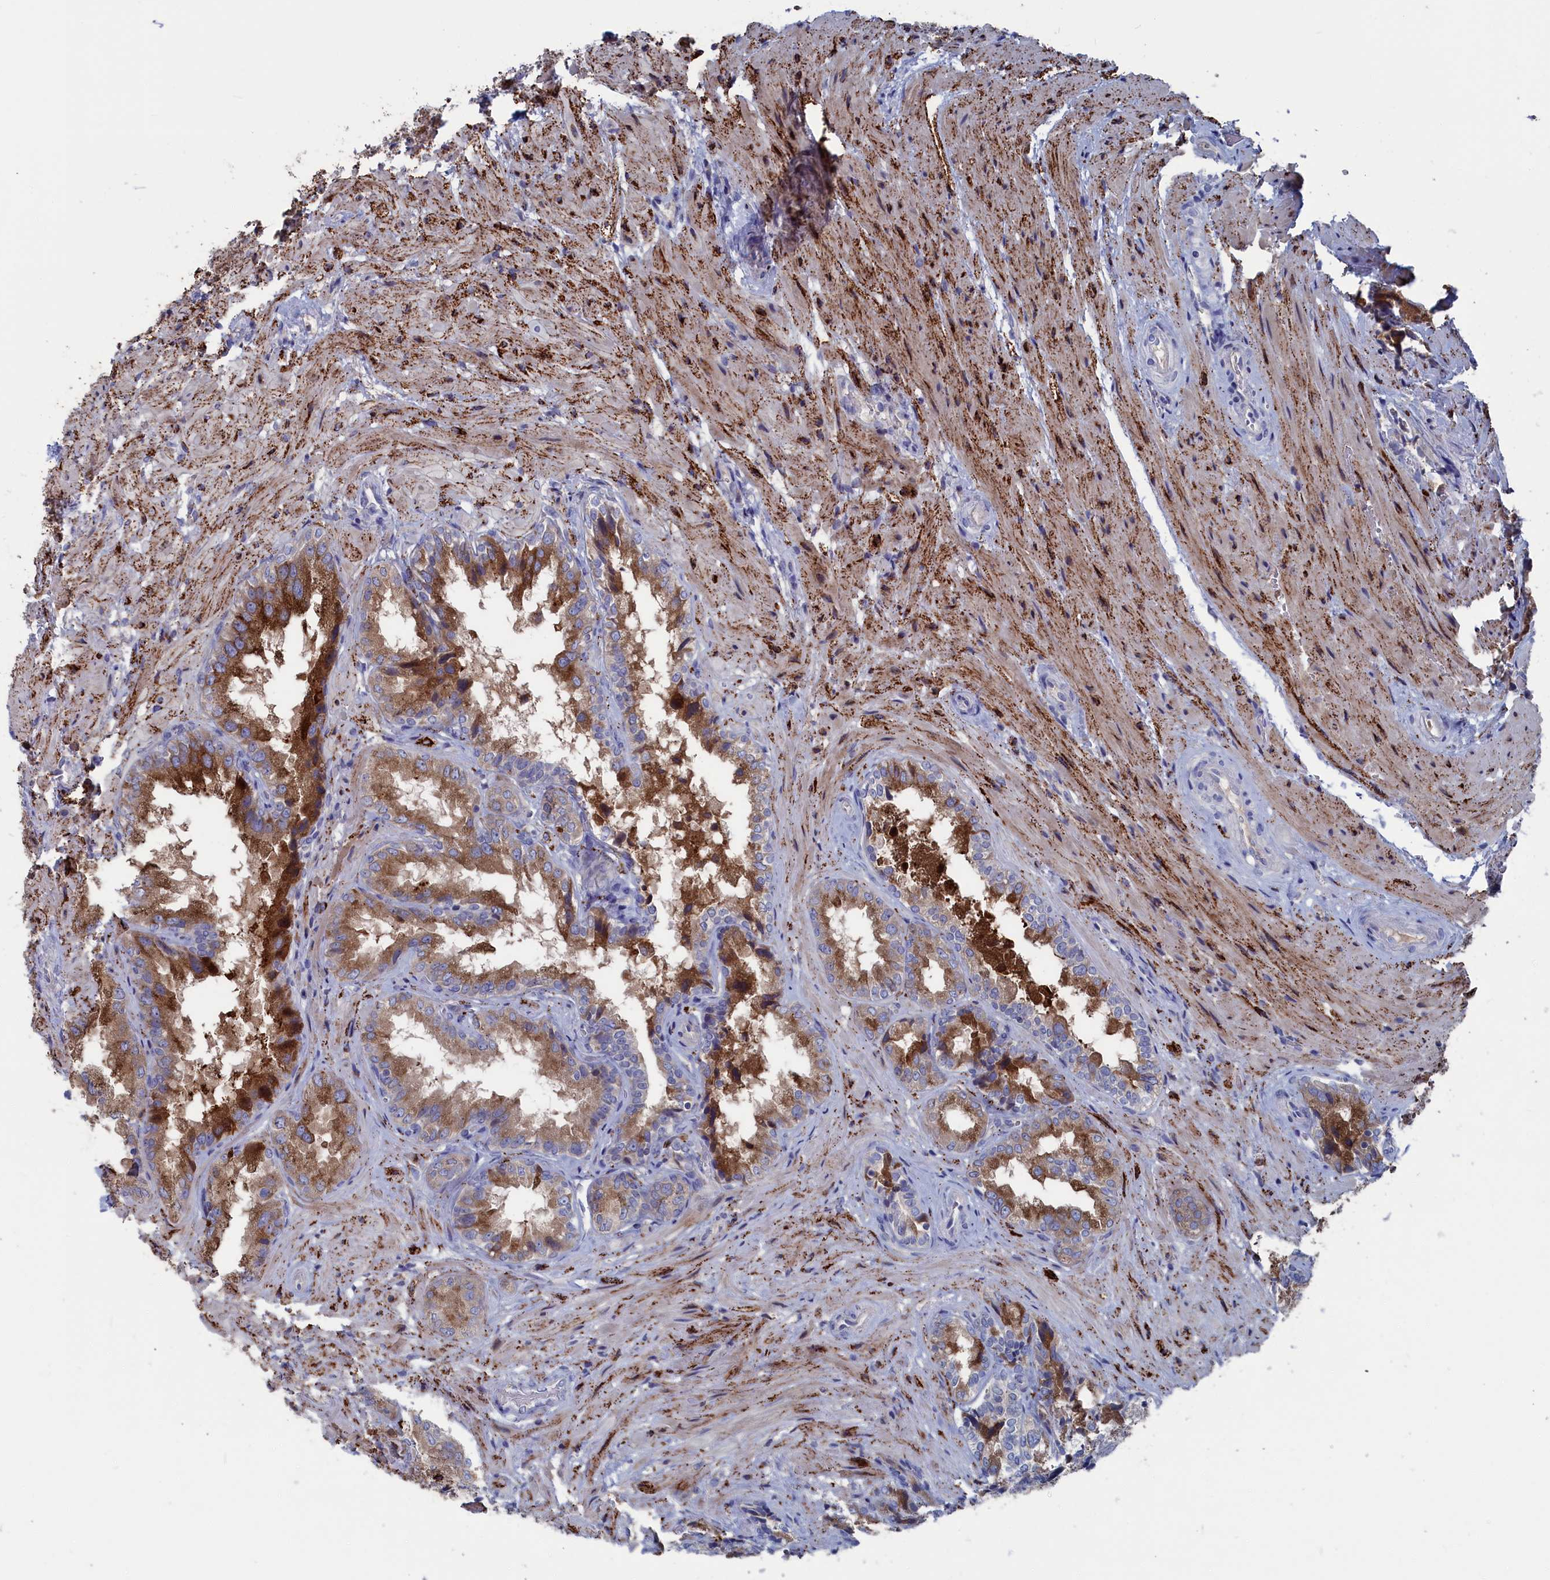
{"staining": {"intensity": "moderate", "quantity": ">75%", "location": "cytoplasmic/membranous"}, "tissue": "seminal vesicle", "cell_type": "Glandular cells", "image_type": "normal", "snomed": [{"axis": "morphology", "description": "Normal tissue, NOS"}, {"axis": "topography", "description": "Seminal veicle"}, {"axis": "topography", "description": "Peripheral nerve tissue"}], "caption": "A high-resolution histopathology image shows immunohistochemistry (IHC) staining of normal seminal vesicle, which reveals moderate cytoplasmic/membranous expression in about >75% of glandular cells.", "gene": "CEND1", "patient": {"sex": "male", "age": 63}}